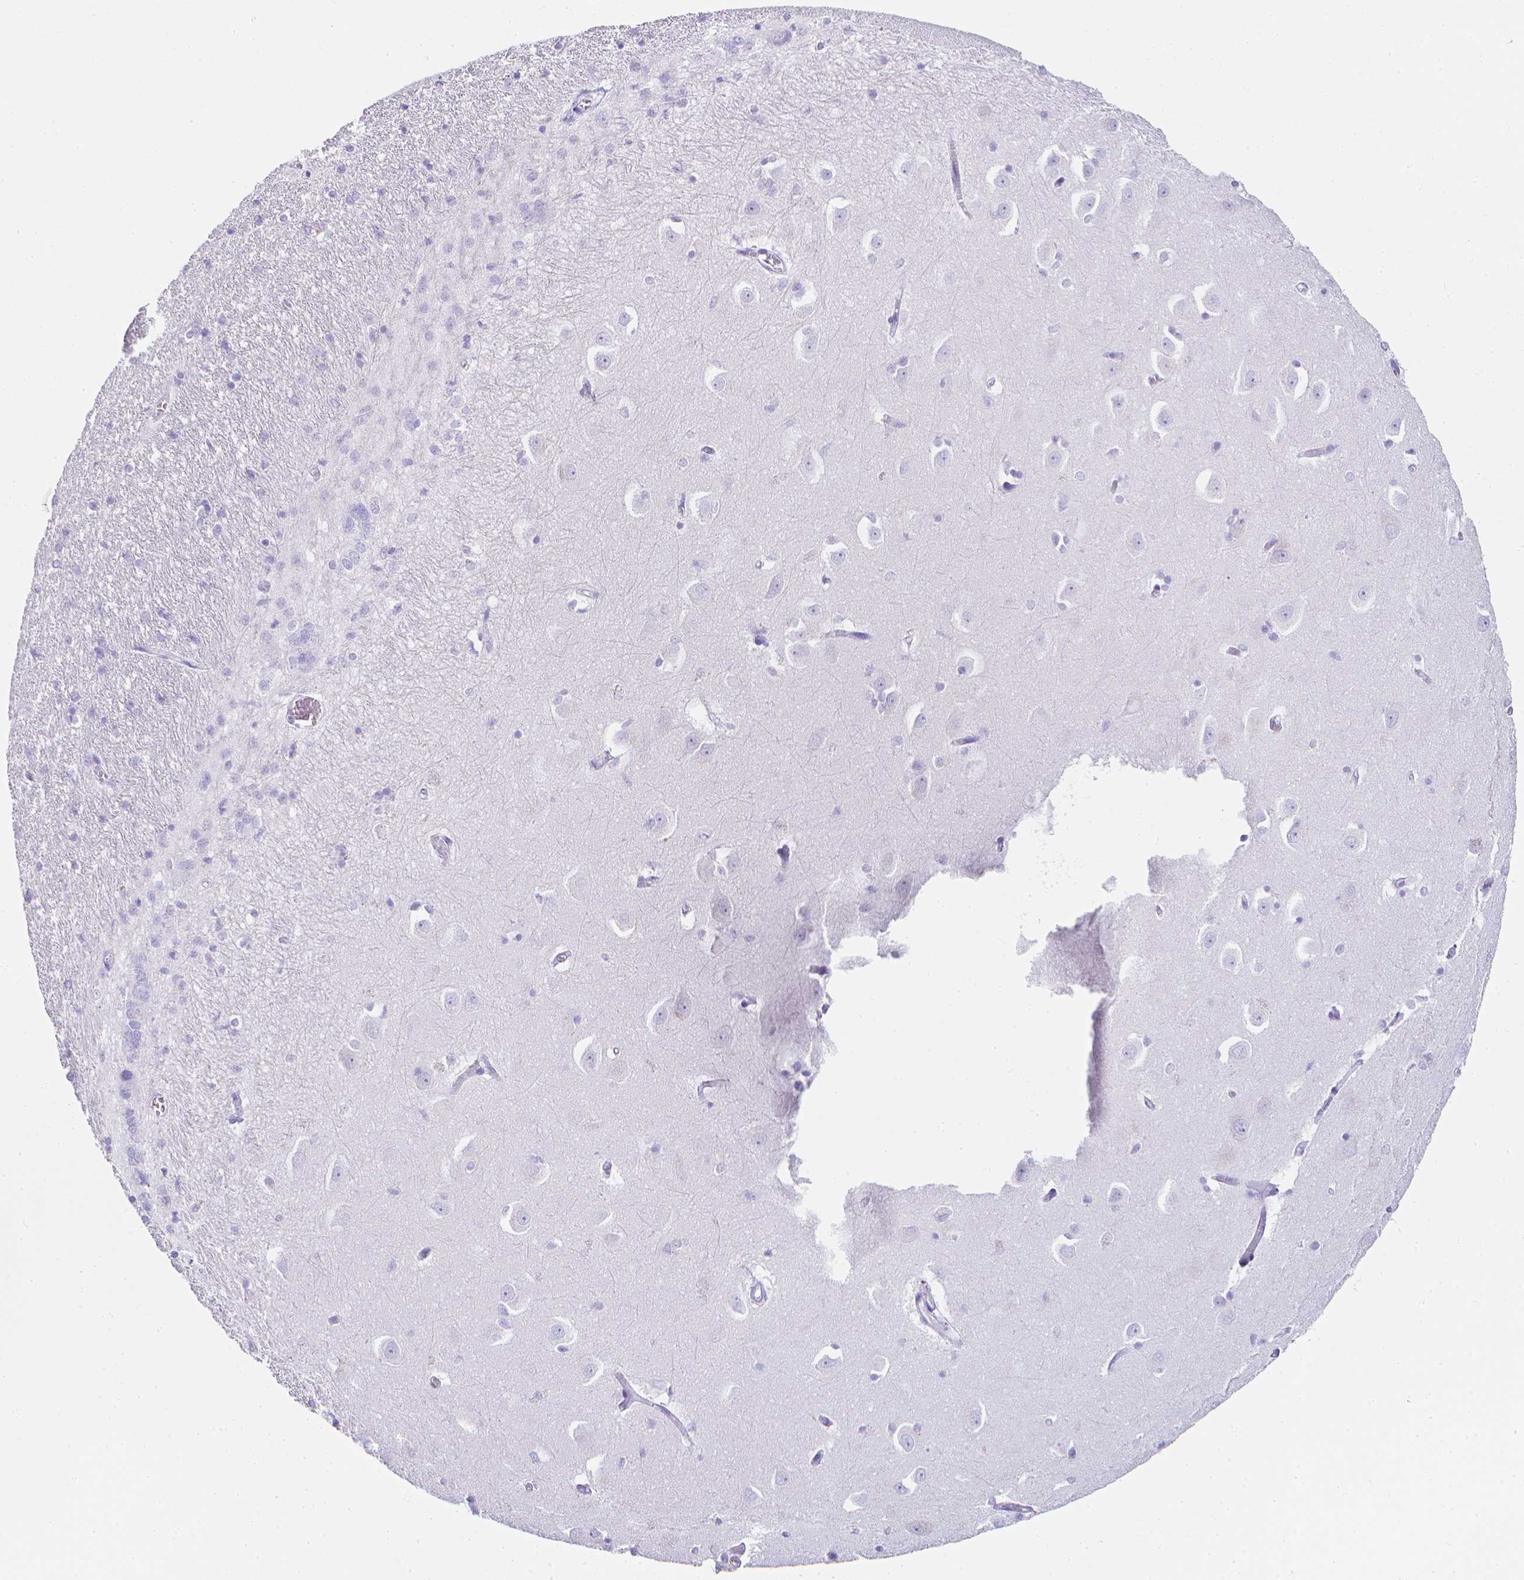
{"staining": {"intensity": "negative", "quantity": "none", "location": "none"}, "tissue": "caudate", "cell_type": "Glial cells", "image_type": "normal", "snomed": [{"axis": "morphology", "description": "Normal tissue, NOS"}, {"axis": "topography", "description": "Lateral ventricle wall"}, {"axis": "topography", "description": "Hippocampus"}], "caption": "The micrograph displays no staining of glial cells in unremarkable caudate. Brightfield microscopy of IHC stained with DAB (3,3'-diaminobenzidine) (brown) and hematoxylin (blue), captured at high magnification.", "gene": "LGALS4", "patient": {"sex": "female", "age": 63}}